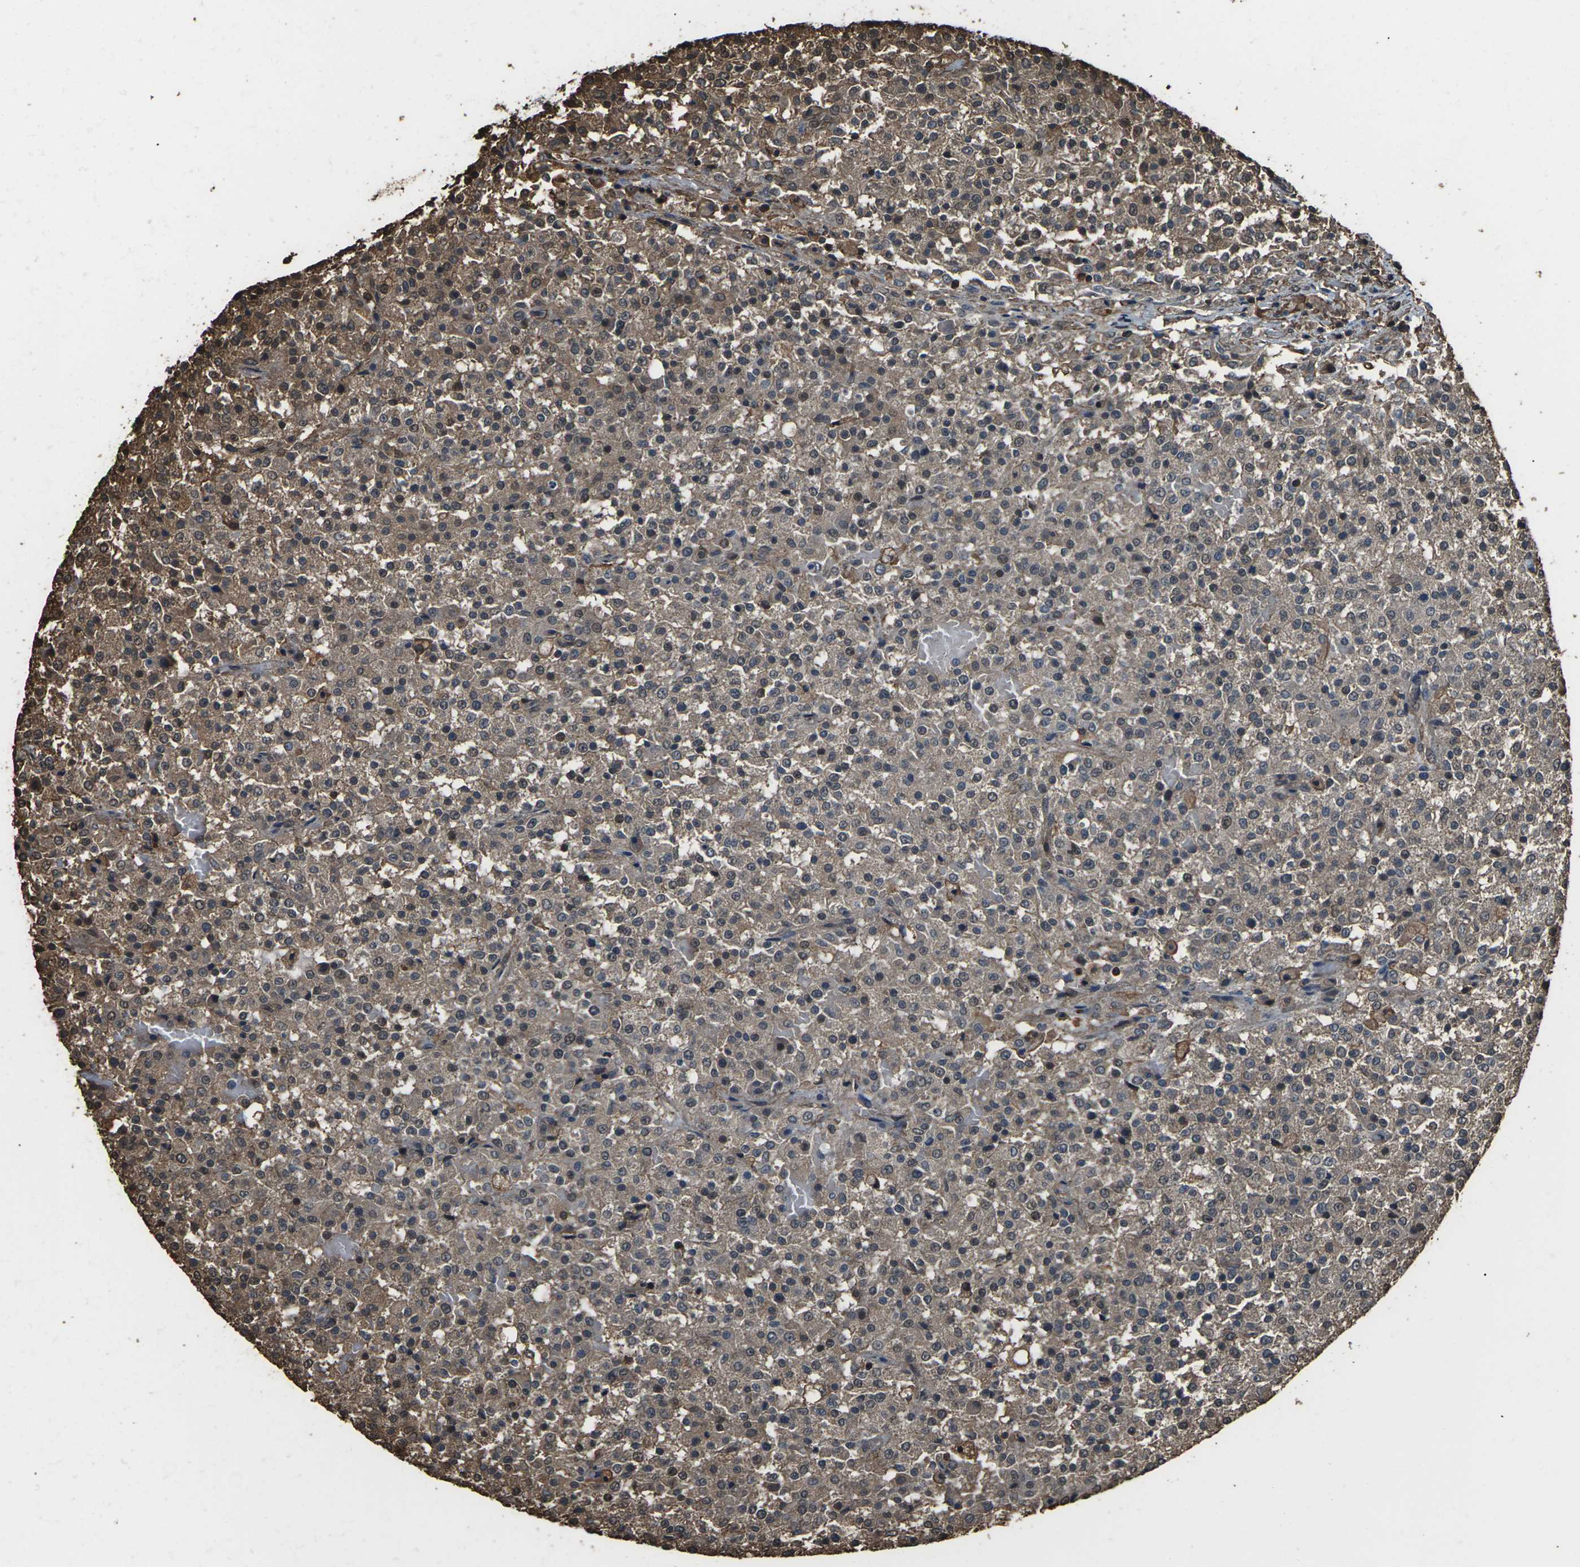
{"staining": {"intensity": "weak", "quantity": ">75%", "location": "cytoplasmic/membranous"}, "tissue": "testis cancer", "cell_type": "Tumor cells", "image_type": "cancer", "snomed": [{"axis": "morphology", "description": "Seminoma, NOS"}, {"axis": "topography", "description": "Testis"}], "caption": "Testis cancer stained for a protein (brown) displays weak cytoplasmic/membranous positive staining in about >75% of tumor cells.", "gene": "DHPS", "patient": {"sex": "male", "age": 59}}